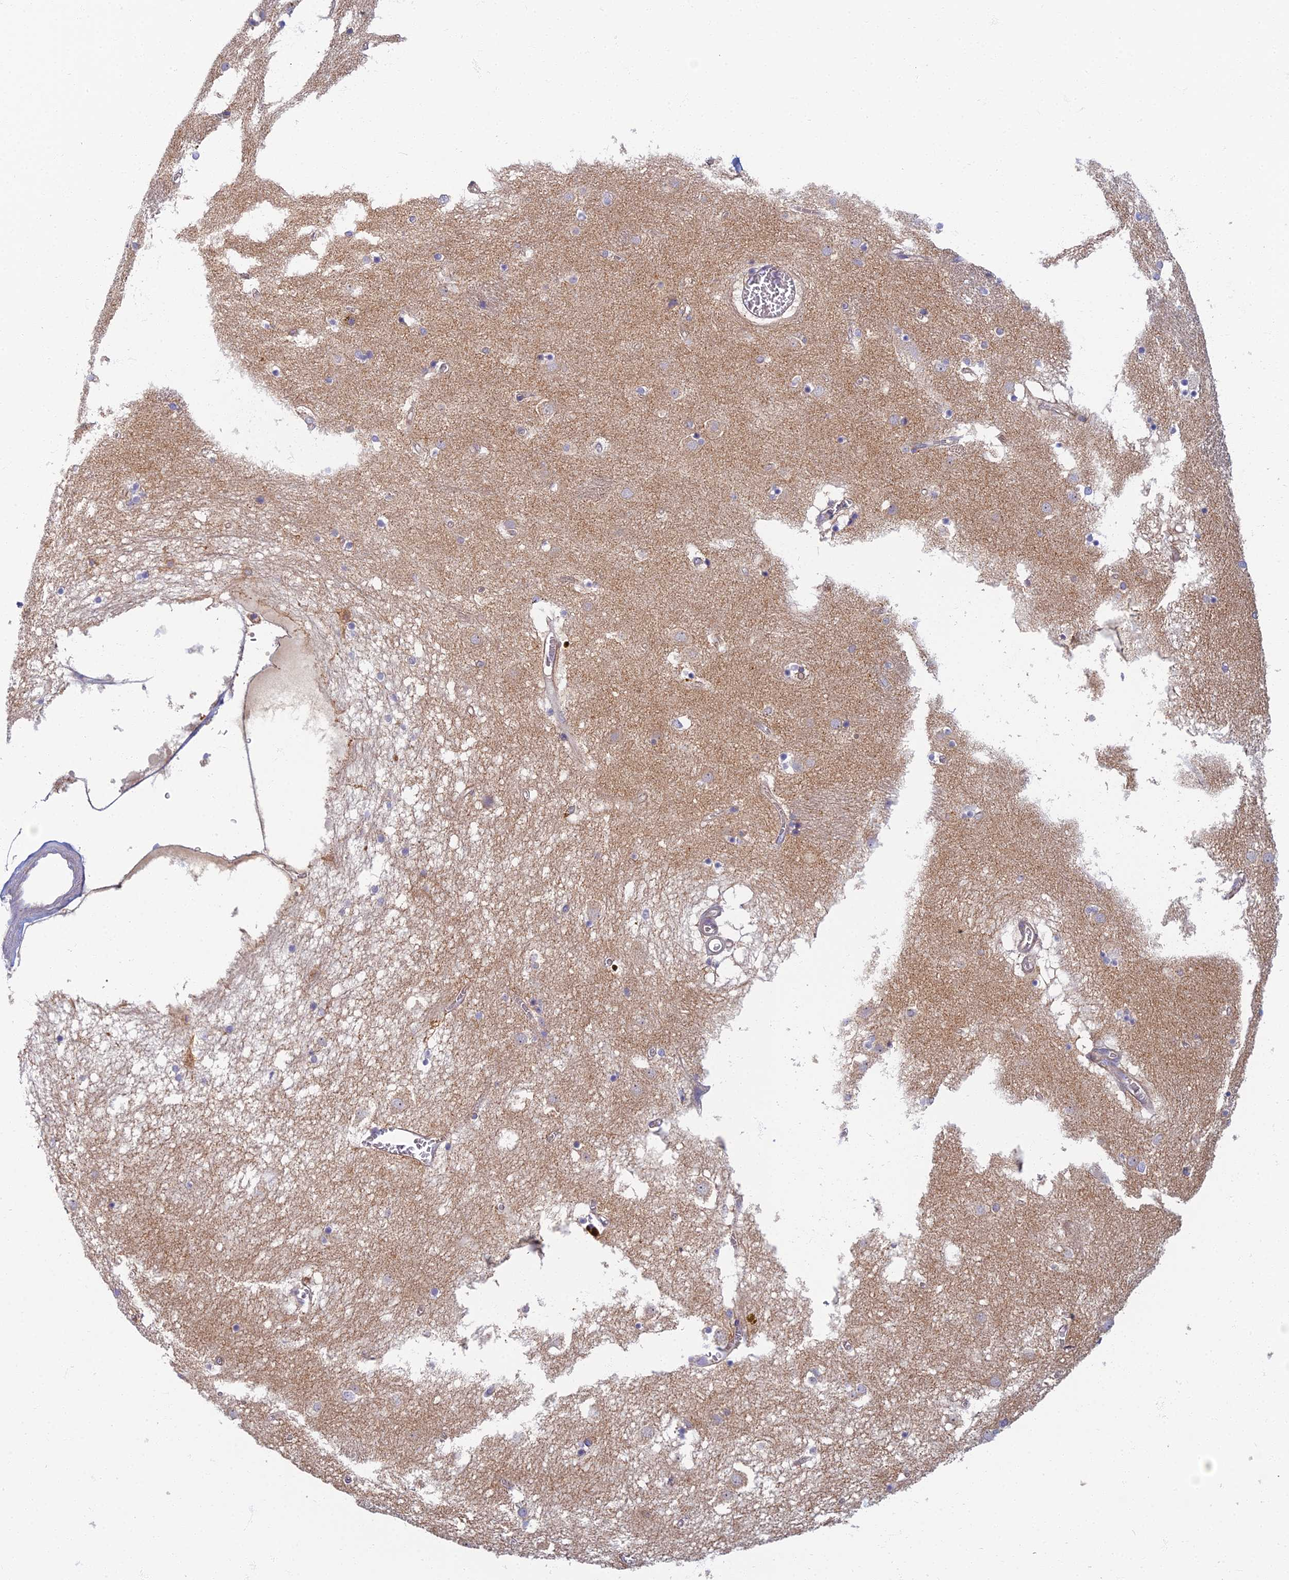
{"staining": {"intensity": "weak", "quantity": "<25%", "location": "cytoplasmic/membranous"}, "tissue": "caudate", "cell_type": "Glial cells", "image_type": "normal", "snomed": [{"axis": "morphology", "description": "Normal tissue, NOS"}, {"axis": "topography", "description": "Lateral ventricle wall"}], "caption": "An immunohistochemistry micrograph of benign caudate is shown. There is no staining in glial cells of caudate.", "gene": "PROX2", "patient": {"sex": "male", "age": 70}}